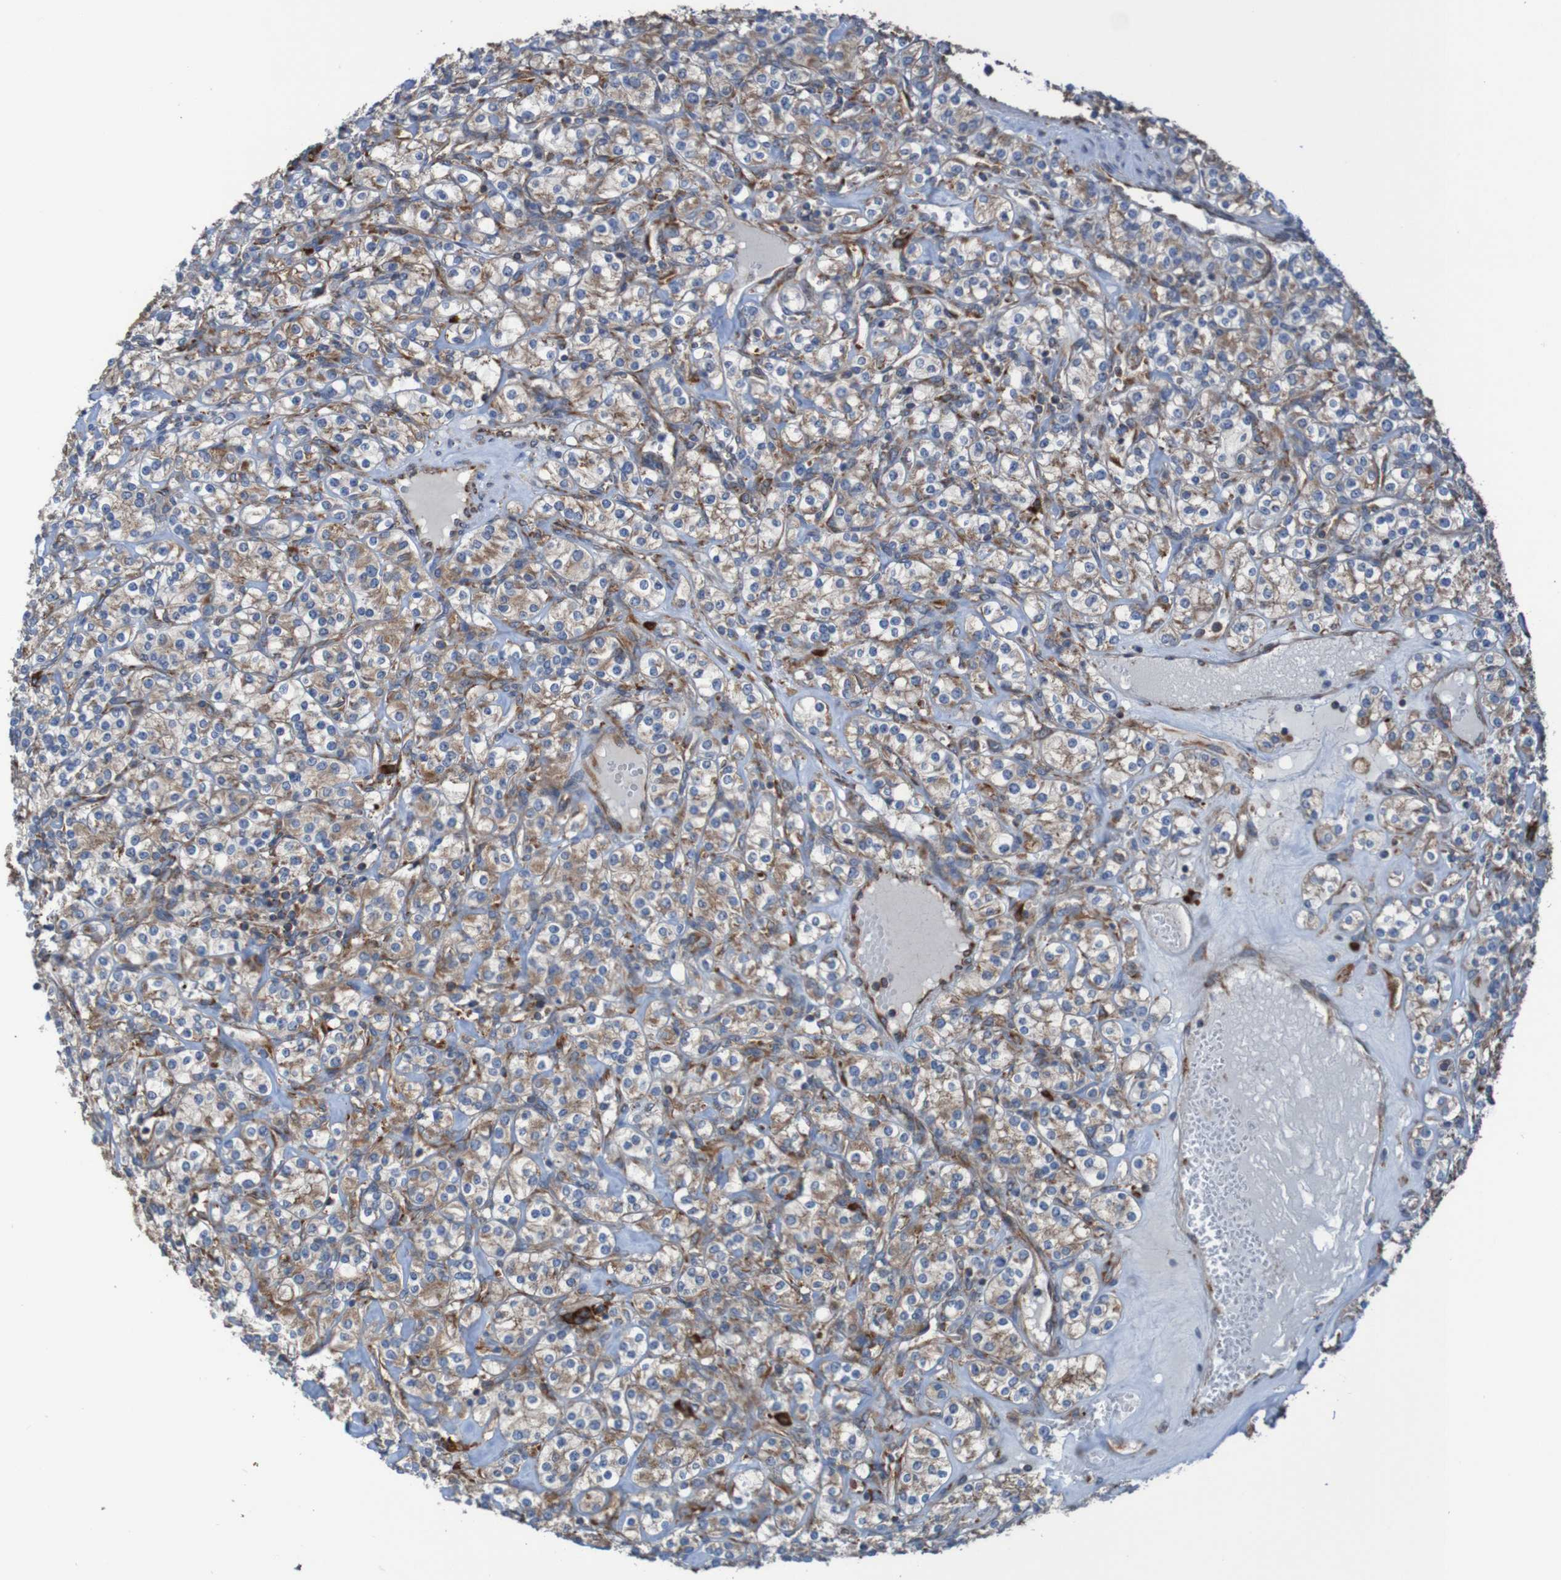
{"staining": {"intensity": "weak", "quantity": ">75%", "location": "cytoplasmic/membranous"}, "tissue": "renal cancer", "cell_type": "Tumor cells", "image_type": "cancer", "snomed": [{"axis": "morphology", "description": "Adenocarcinoma, NOS"}, {"axis": "topography", "description": "Kidney"}], "caption": "This image displays IHC staining of adenocarcinoma (renal), with low weak cytoplasmic/membranous positivity in about >75% of tumor cells.", "gene": "RPL10", "patient": {"sex": "male", "age": 77}}